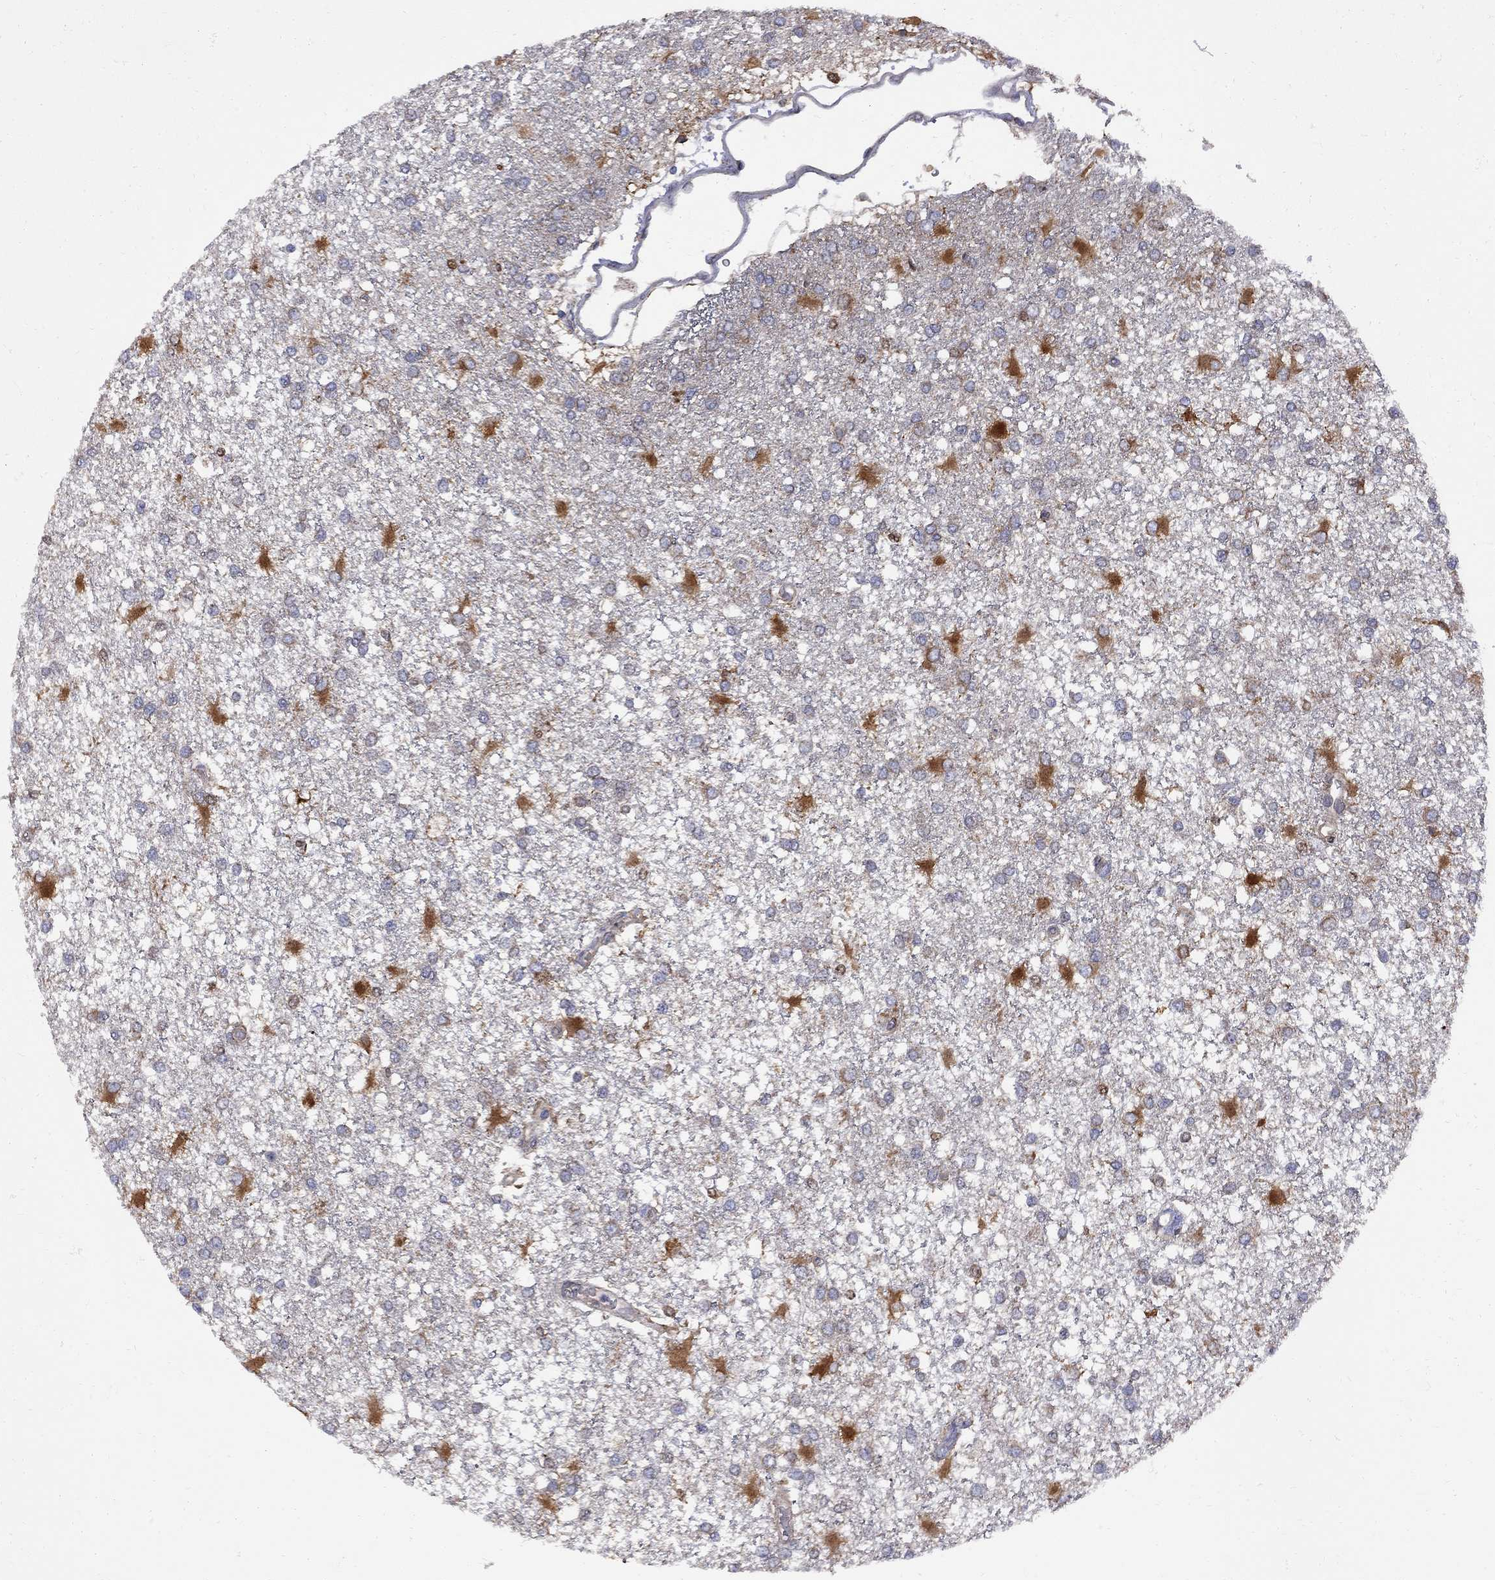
{"staining": {"intensity": "weak", "quantity": "<25%", "location": "cytoplasmic/membranous"}, "tissue": "glioma", "cell_type": "Tumor cells", "image_type": "cancer", "snomed": [{"axis": "morphology", "description": "Glioma, malignant, High grade"}, {"axis": "topography", "description": "Cerebral cortex"}], "caption": "Micrograph shows no significant protein staining in tumor cells of malignant glioma (high-grade).", "gene": "MTHFR", "patient": {"sex": "male", "age": 79}}